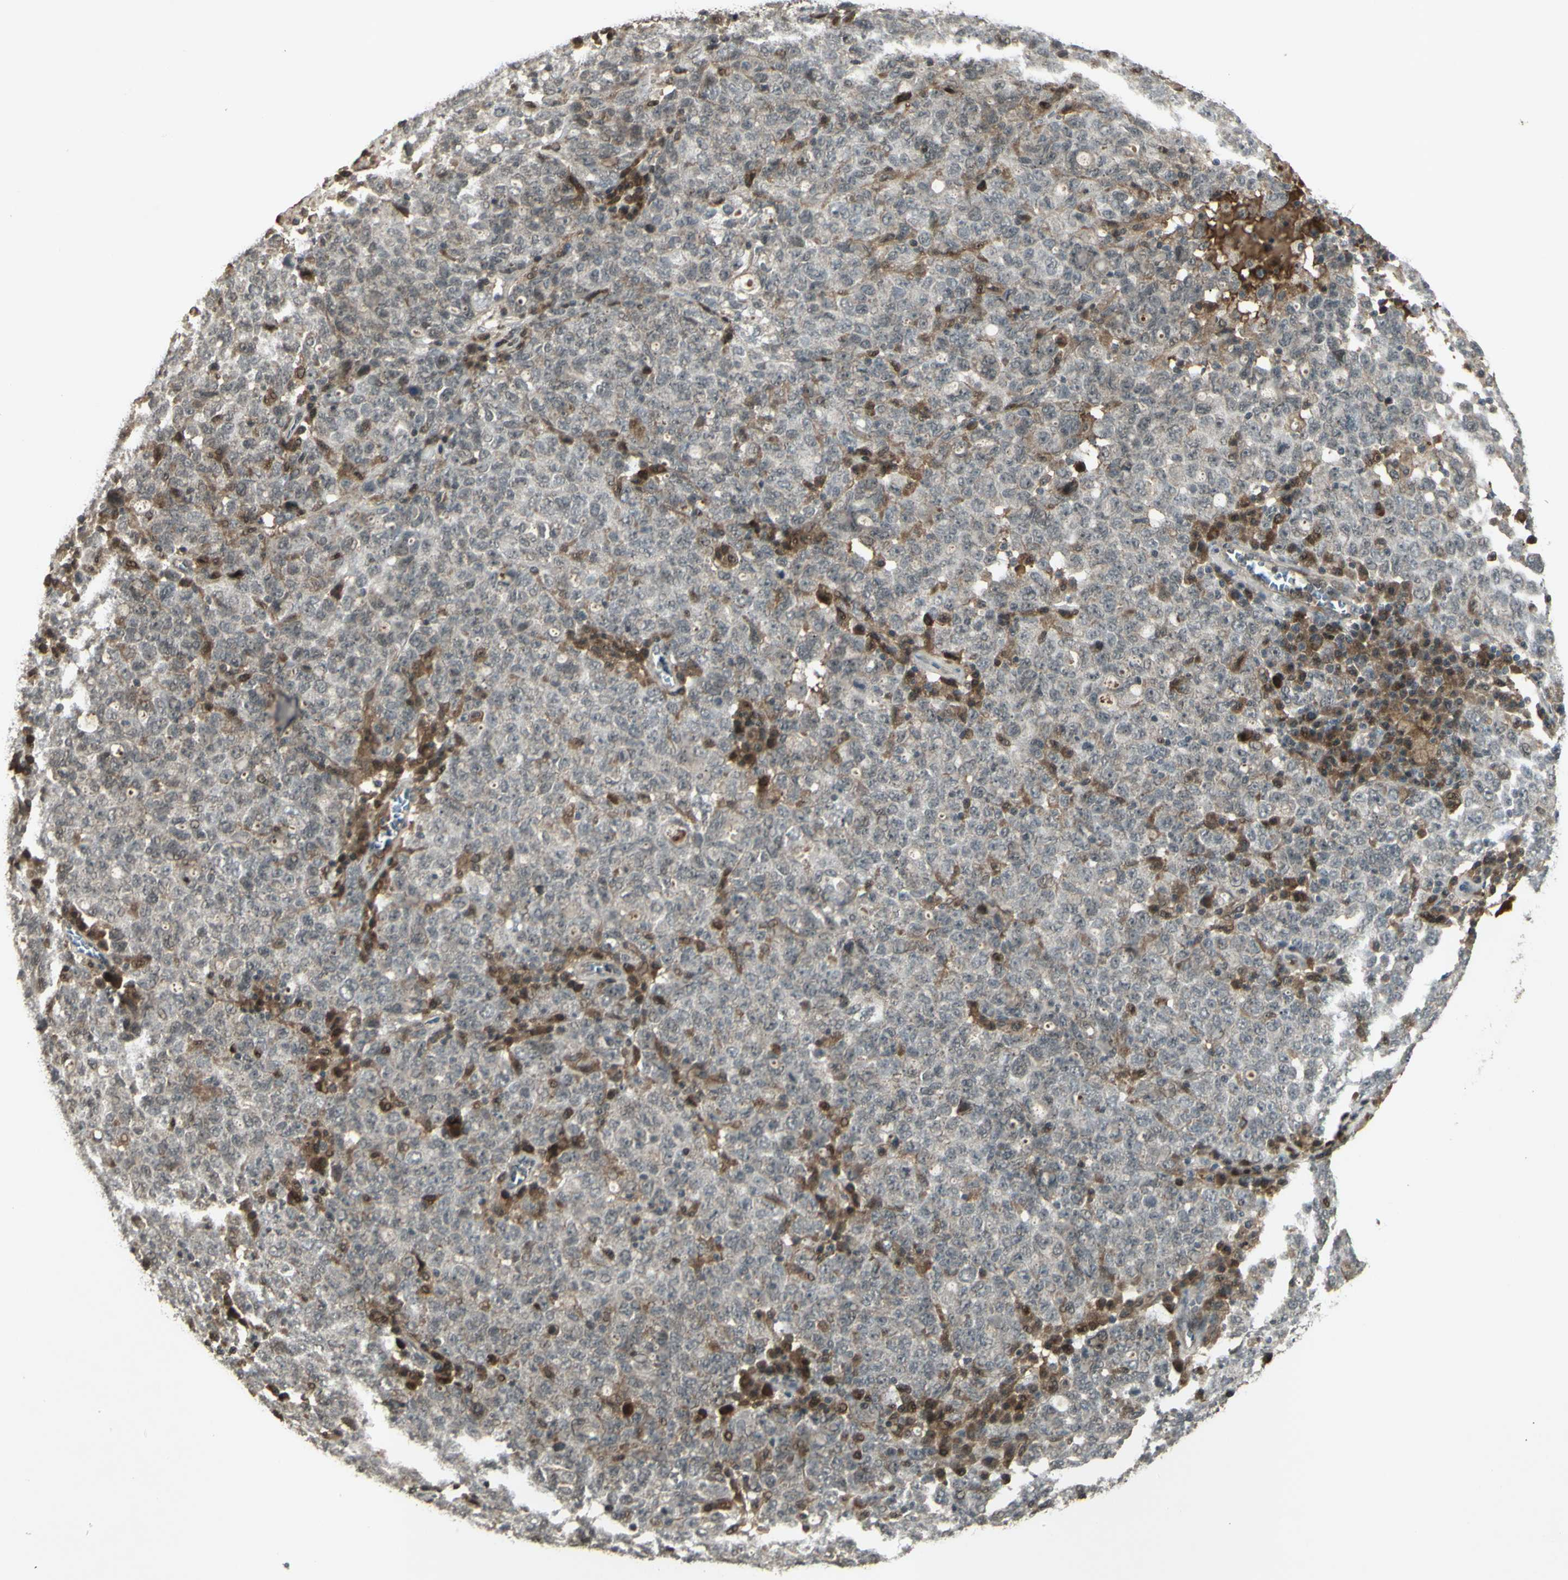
{"staining": {"intensity": "weak", "quantity": "25%-75%", "location": "cytoplasmic/membranous"}, "tissue": "ovarian cancer", "cell_type": "Tumor cells", "image_type": "cancer", "snomed": [{"axis": "morphology", "description": "Carcinoma, endometroid"}, {"axis": "topography", "description": "Ovary"}], "caption": "Weak cytoplasmic/membranous positivity for a protein is seen in approximately 25%-75% of tumor cells of ovarian endometroid carcinoma using immunohistochemistry (IHC).", "gene": "BLNK", "patient": {"sex": "female", "age": 62}}